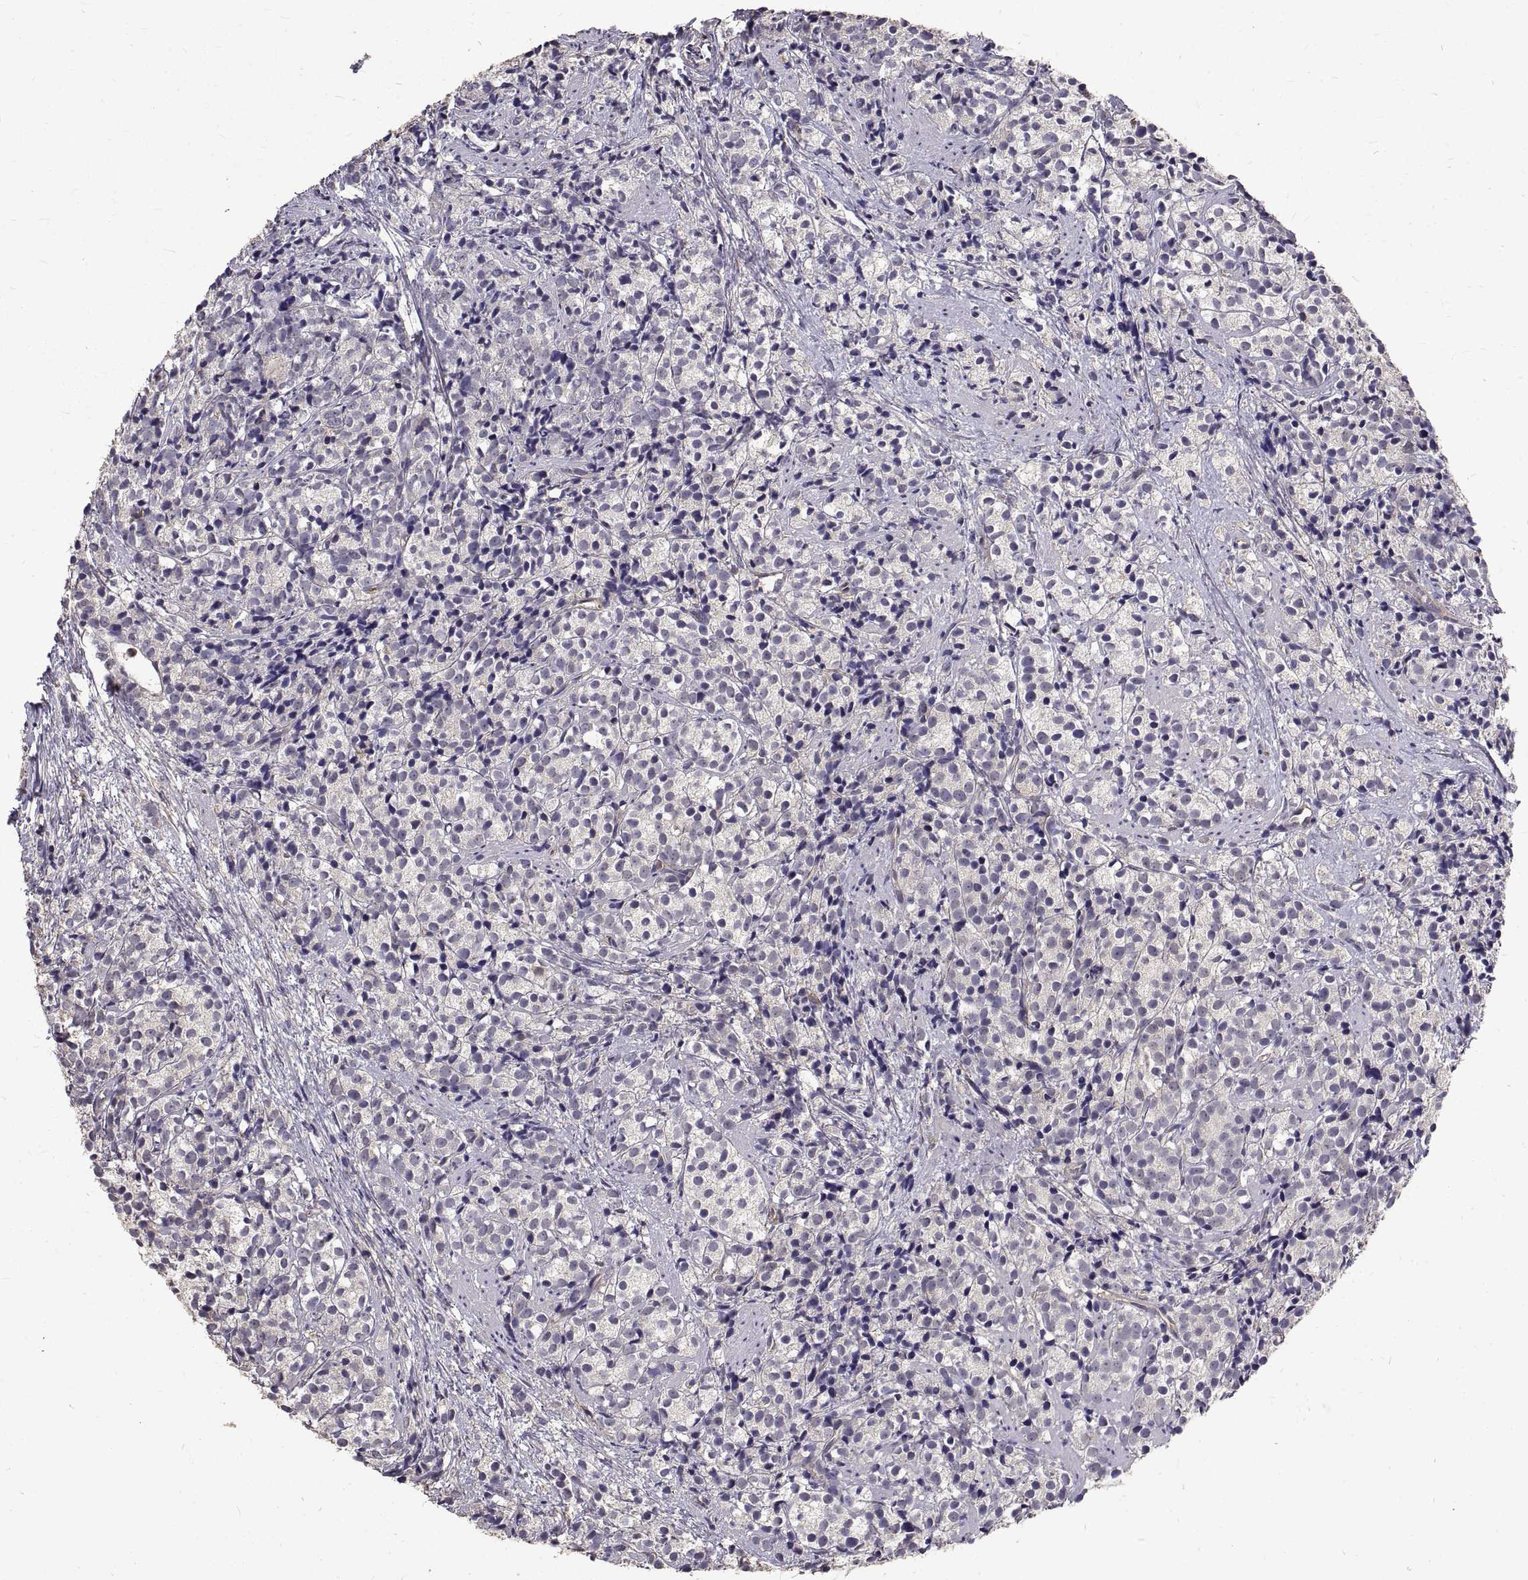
{"staining": {"intensity": "negative", "quantity": "none", "location": "none"}, "tissue": "prostate cancer", "cell_type": "Tumor cells", "image_type": "cancer", "snomed": [{"axis": "morphology", "description": "Adenocarcinoma, High grade"}, {"axis": "topography", "description": "Prostate"}], "caption": "Tumor cells are negative for protein expression in human prostate cancer.", "gene": "PEA15", "patient": {"sex": "male", "age": 53}}